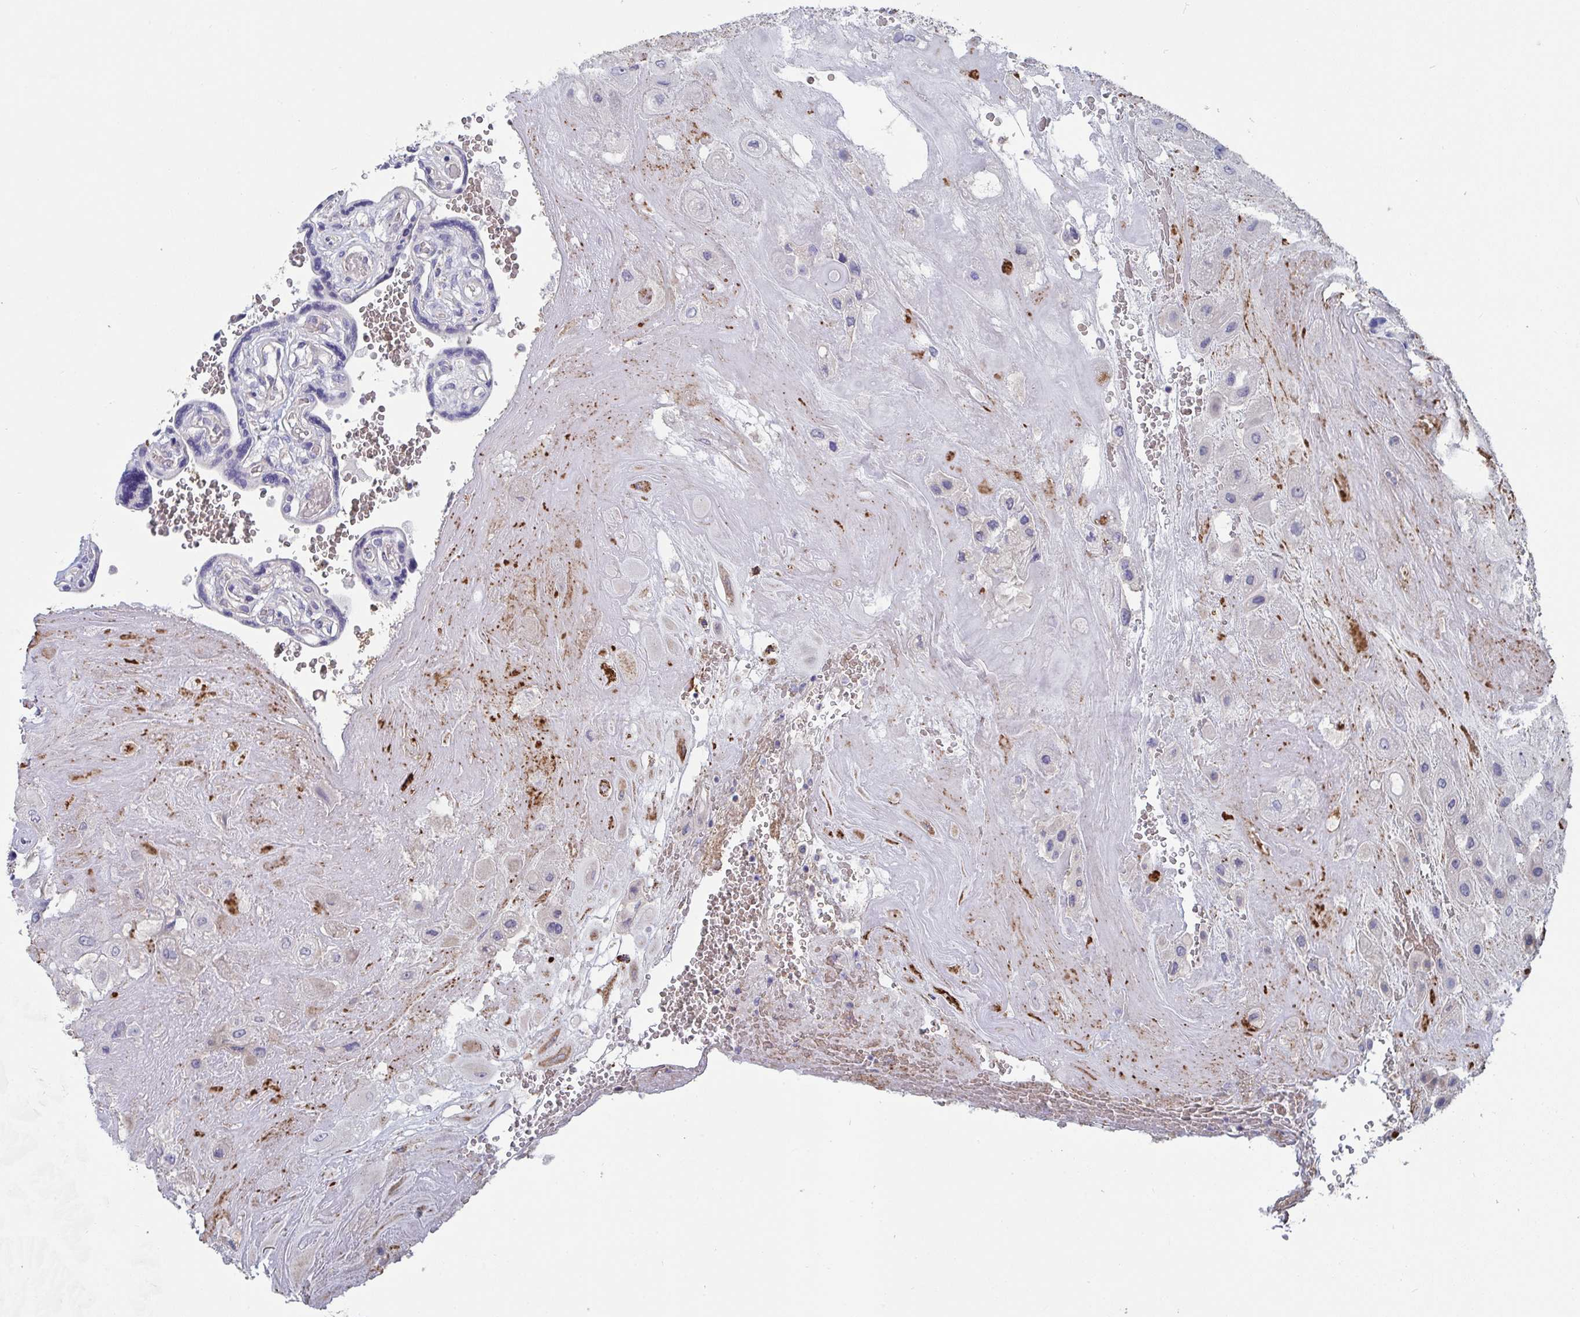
{"staining": {"intensity": "moderate", "quantity": "<25%", "location": "cytoplasmic/membranous"}, "tissue": "placenta", "cell_type": "Decidual cells", "image_type": "normal", "snomed": [{"axis": "morphology", "description": "Normal tissue, NOS"}, {"axis": "topography", "description": "Placenta"}], "caption": "Immunohistochemical staining of benign placenta displays moderate cytoplasmic/membranous protein expression in about <25% of decidual cells. (DAB IHC, brown staining for protein, blue staining for nuclei).", "gene": "FAM156A", "patient": {"sex": "female", "age": 32}}